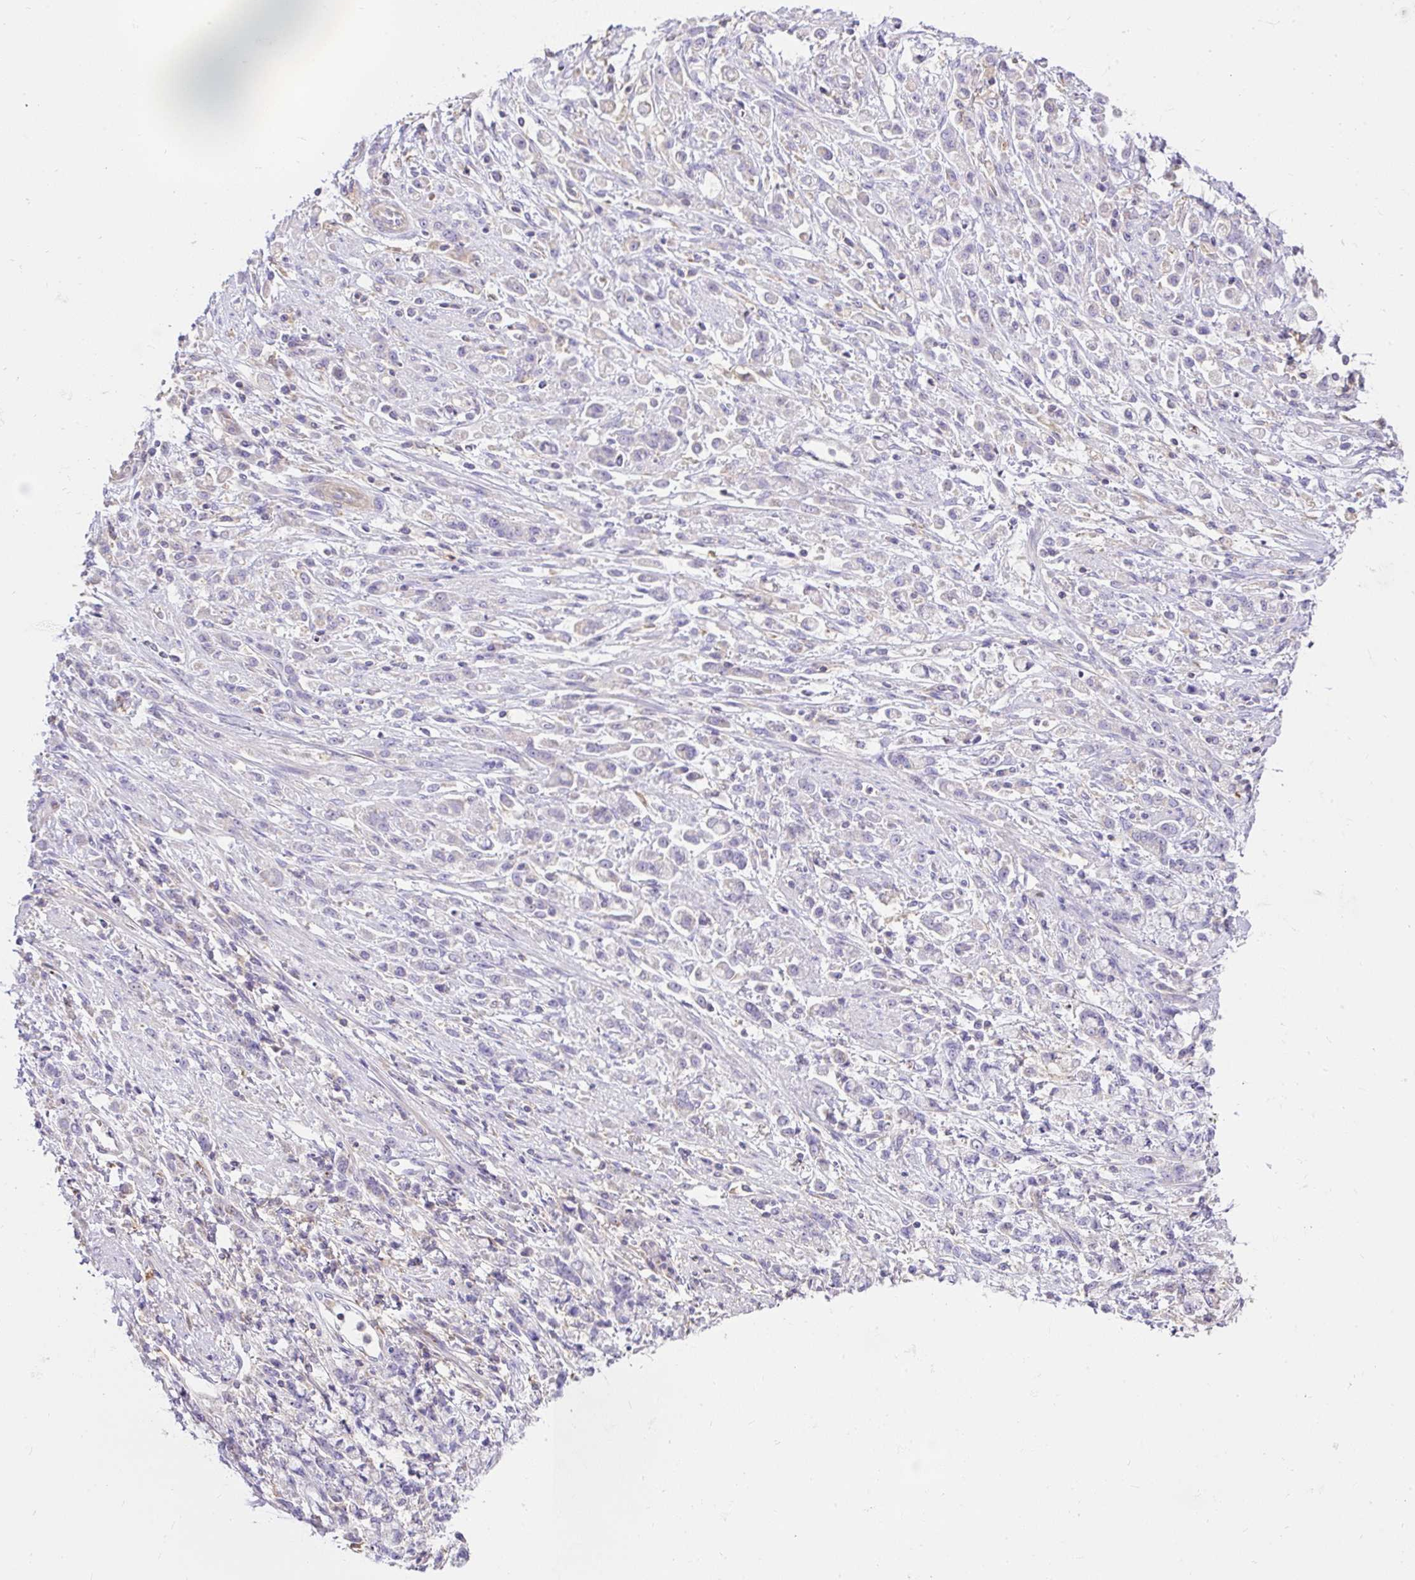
{"staining": {"intensity": "negative", "quantity": "none", "location": "none"}, "tissue": "stomach cancer", "cell_type": "Tumor cells", "image_type": "cancer", "snomed": [{"axis": "morphology", "description": "Adenocarcinoma, NOS"}, {"axis": "topography", "description": "Stomach"}], "caption": "Immunohistochemical staining of human stomach cancer (adenocarcinoma) exhibits no significant positivity in tumor cells.", "gene": "CCDC142", "patient": {"sex": "female", "age": 60}}